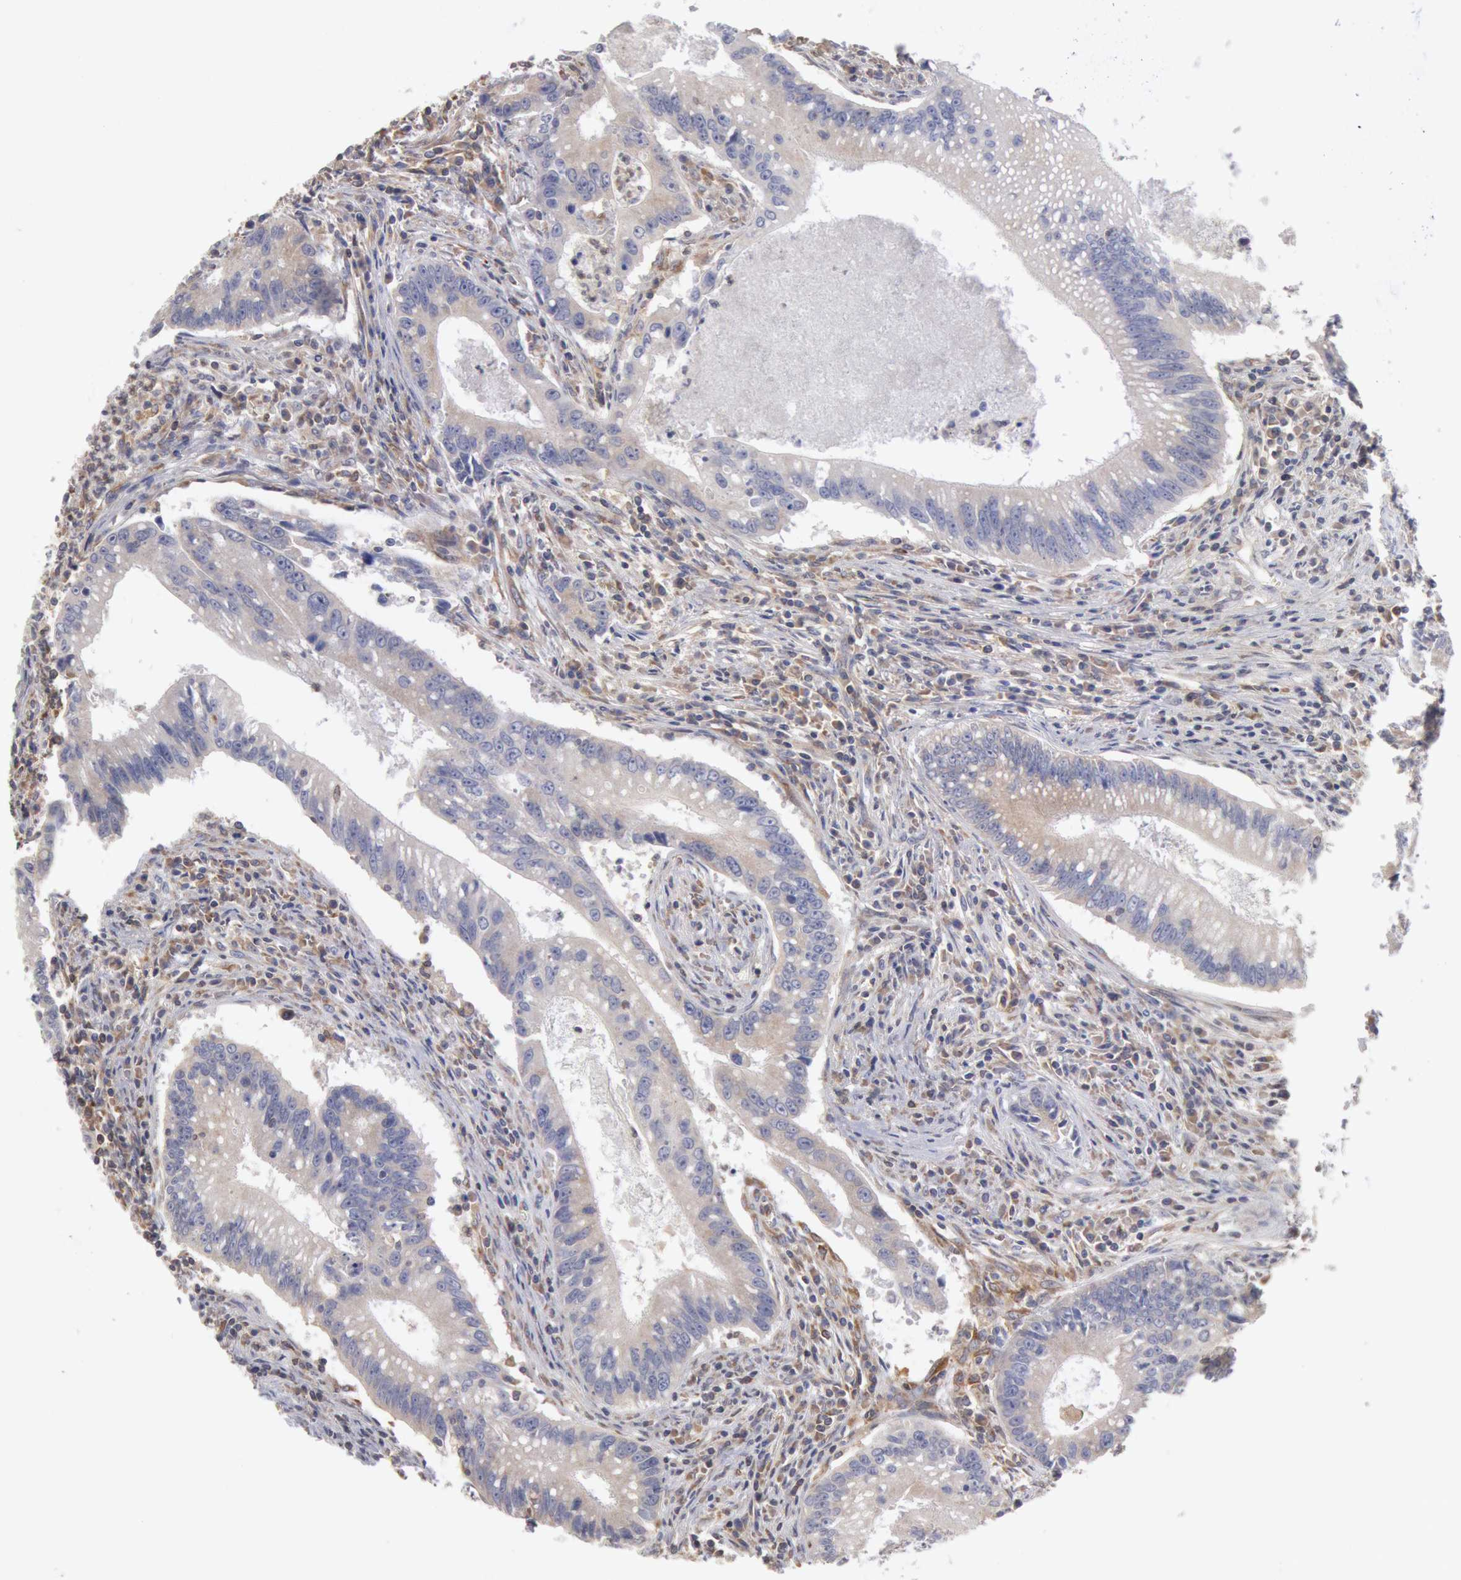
{"staining": {"intensity": "weak", "quantity": "25%-75%", "location": "cytoplasmic/membranous"}, "tissue": "colorectal cancer", "cell_type": "Tumor cells", "image_type": "cancer", "snomed": [{"axis": "morphology", "description": "Adenocarcinoma, NOS"}, {"axis": "topography", "description": "Rectum"}], "caption": "A photomicrograph of human adenocarcinoma (colorectal) stained for a protein demonstrates weak cytoplasmic/membranous brown staining in tumor cells.", "gene": "OSBPL8", "patient": {"sex": "female", "age": 81}}